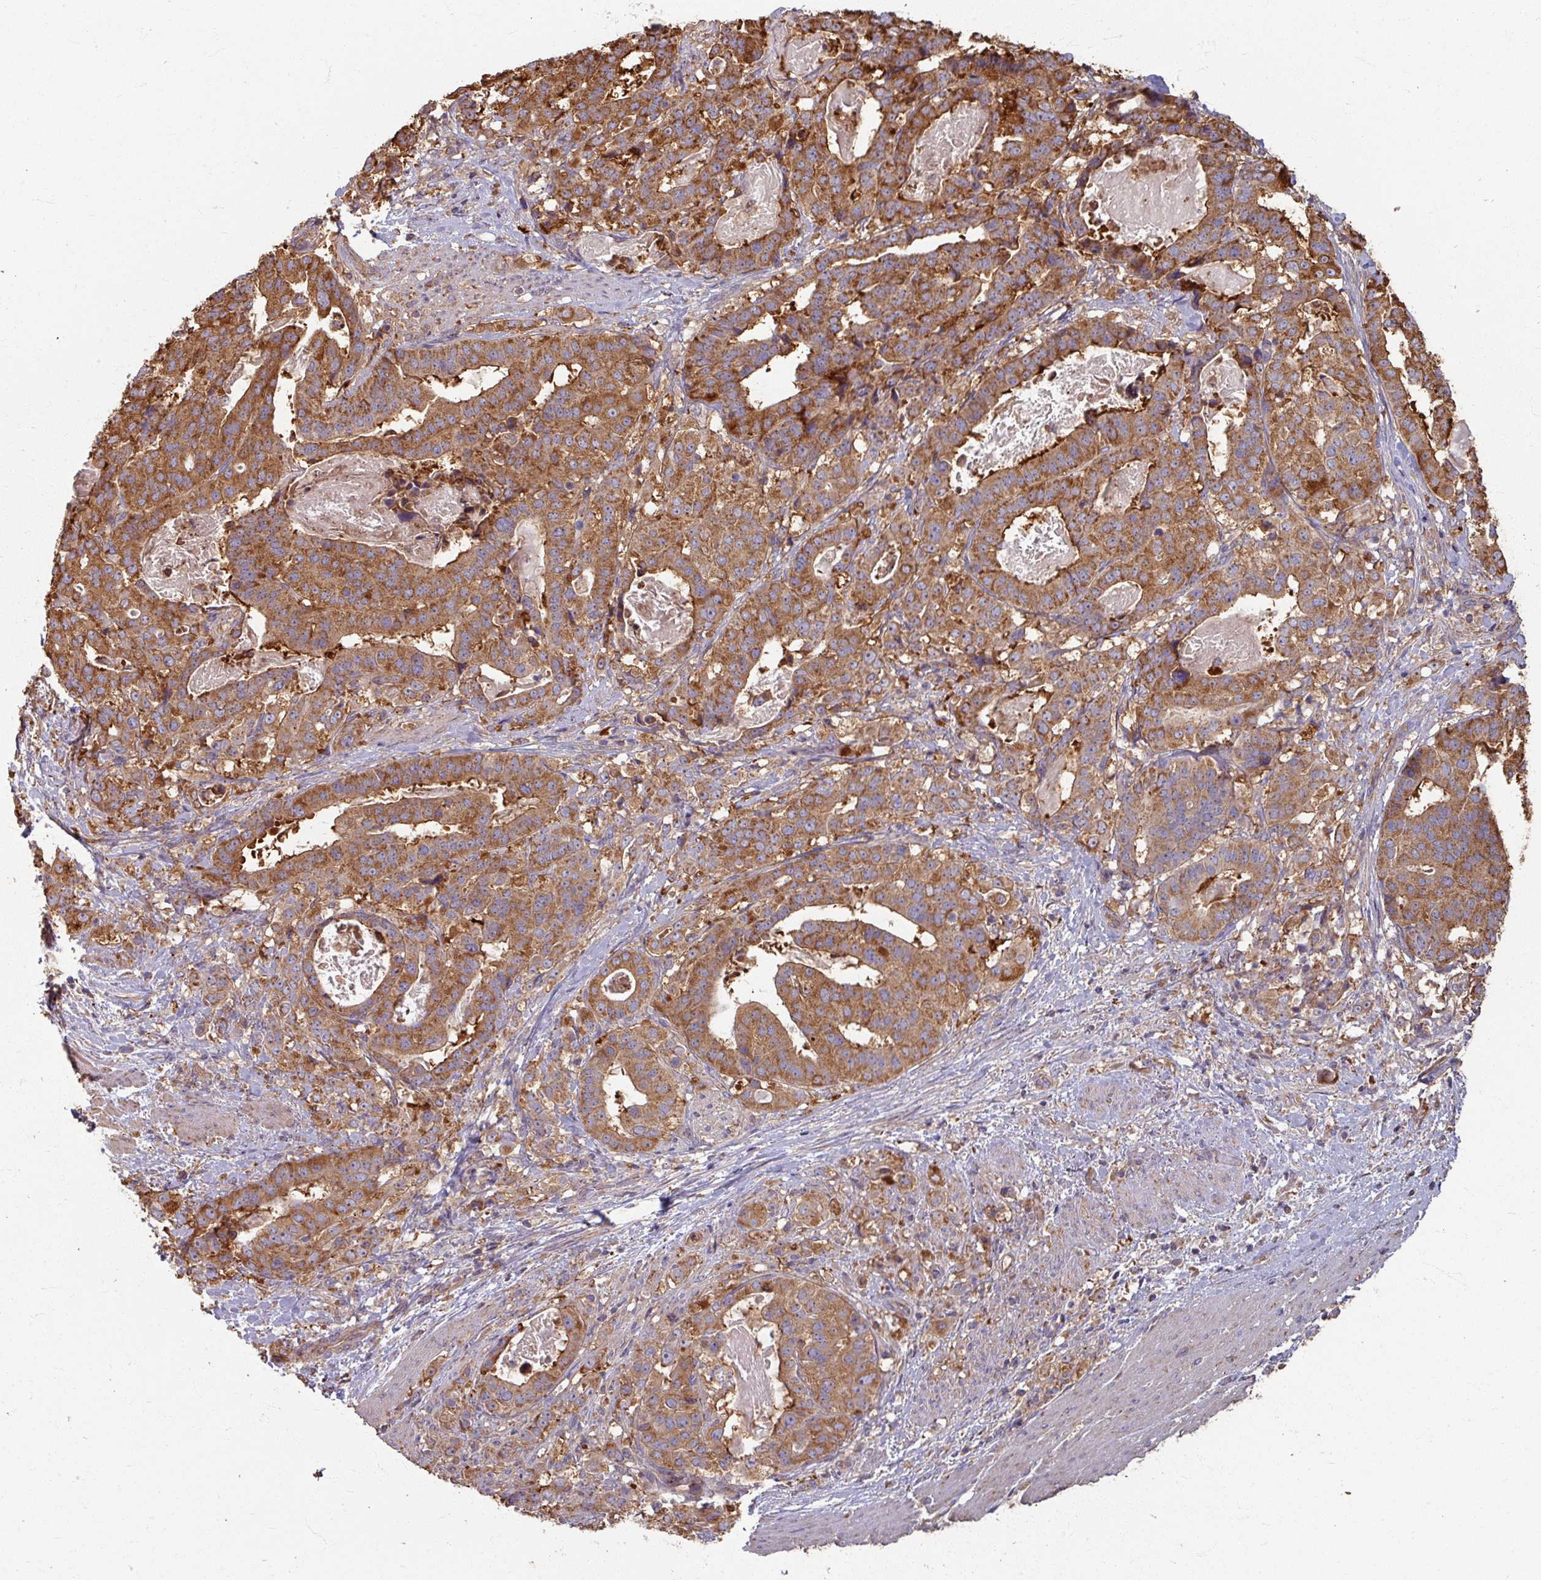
{"staining": {"intensity": "moderate", "quantity": ">75%", "location": "cytoplasmic/membranous"}, "tissue": "stomach cancer", "cell_type": "Tumor cells", "image_type": "cancer", "snomed": [{"axis": "morphology", "description": "Adenocarcinoma, NOS"}, {"axis": "topography", "description": "Stomach"}], "caption": "A high-resolution image shows IHC staining of stomach adenocarcinoma, which exhibits moderate cytoplasmic/membranous positivity in about >75% of tumor cells.", "gene": "CCDC68", "patient": {"sex": "male", "age": 48}}